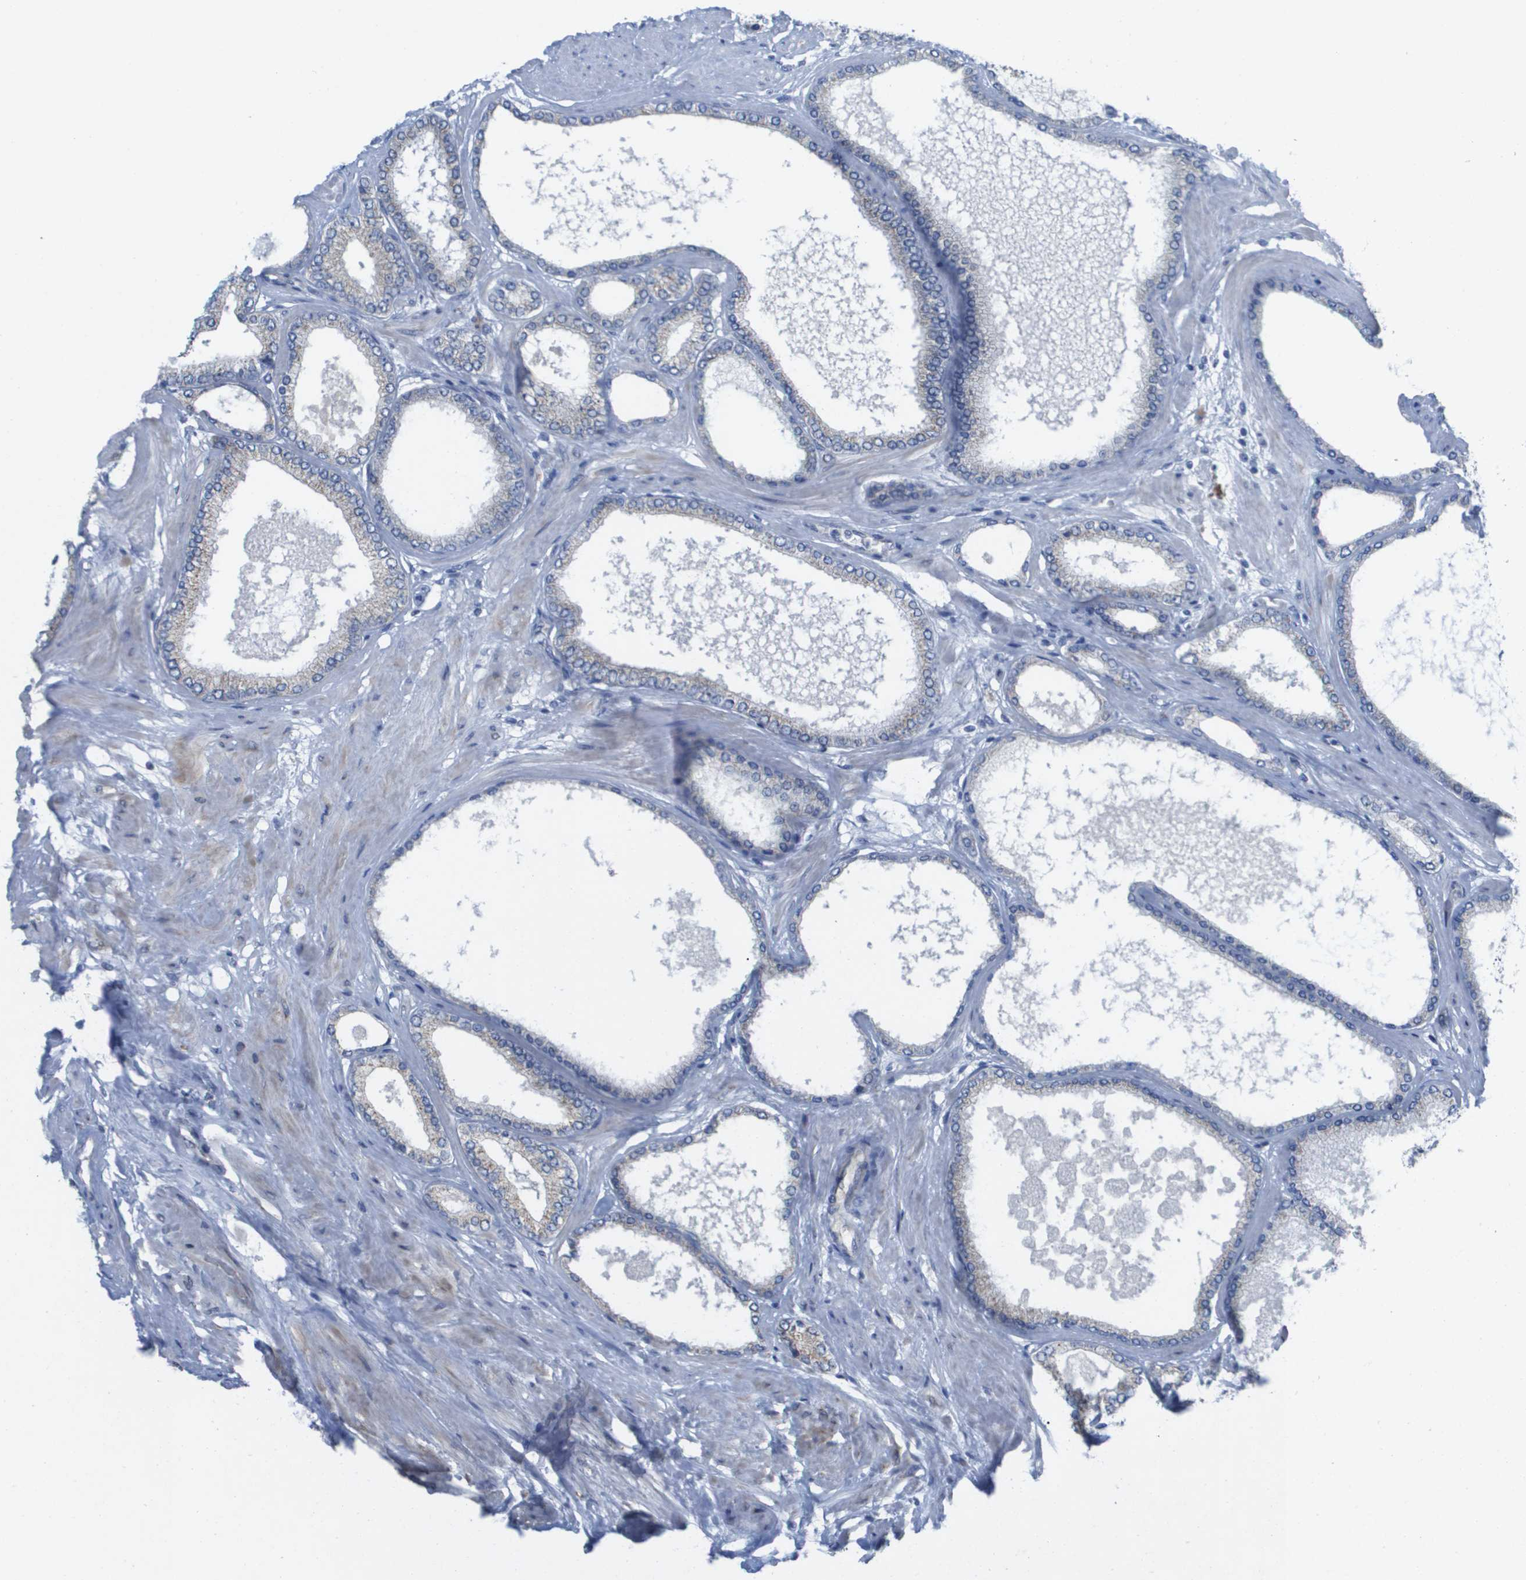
{"staining": {"intensity": "negative", "quantity": "none", "location": "none"}, "tissue": "prostate cancer", "cell_type": "Tumor cells", "image_type": "cancer", "snomed": [{"axis": "morphology", "description": "Adenocarcinoma, High grade"}, {"axis": "topography", "description": "Prostate"}], "caption": "Human adenocarcinoma (high-grade) (prostate) stained for a protein using immunohistochemistry reveals no positivity in tumor cells.", "gene": "TMEM223", "patient": {"sex": "male", "age": 61}}